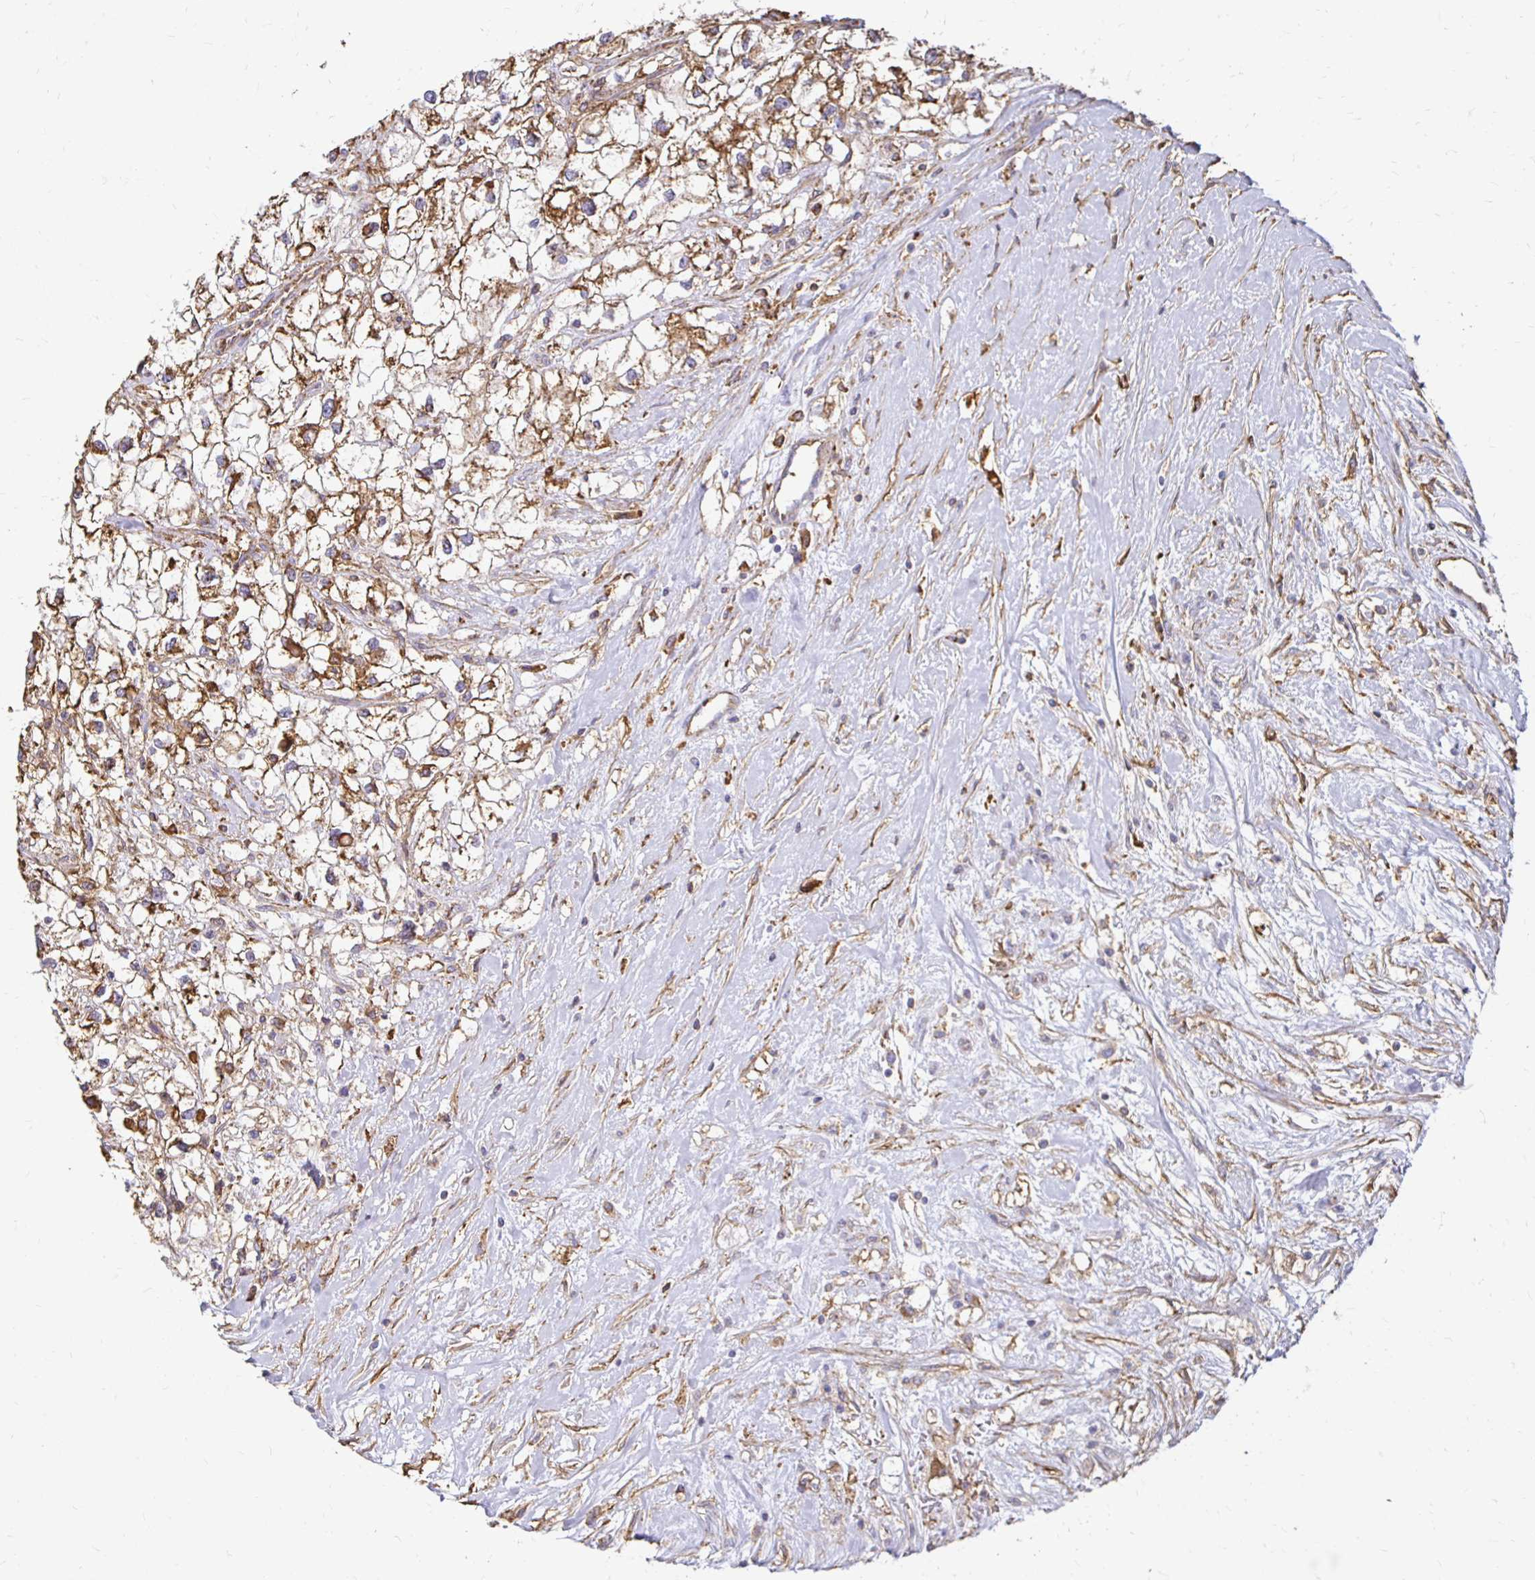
{"staining": {"intensity": "moderate", "quantity": "25%-75%", "location": "cytoplasmic/membranous"}, "tissue": "renal cancer", "cell_type": "Tumor cells", "image_type": "cancer", "snomed": [{"axis": "morphology", "description": "Adenocarcinoma, NOS"}, {"axis": "topography", "description": "Kidney"}], "caption": "Moderate cytoplasmic/membranous protein positivity is seen in approximately 25%-75% of tumor cells in renal cancer (adenocarcinoma).", "gene": "TAS1R3", "patient": {"sex": "male", "age": 59}}